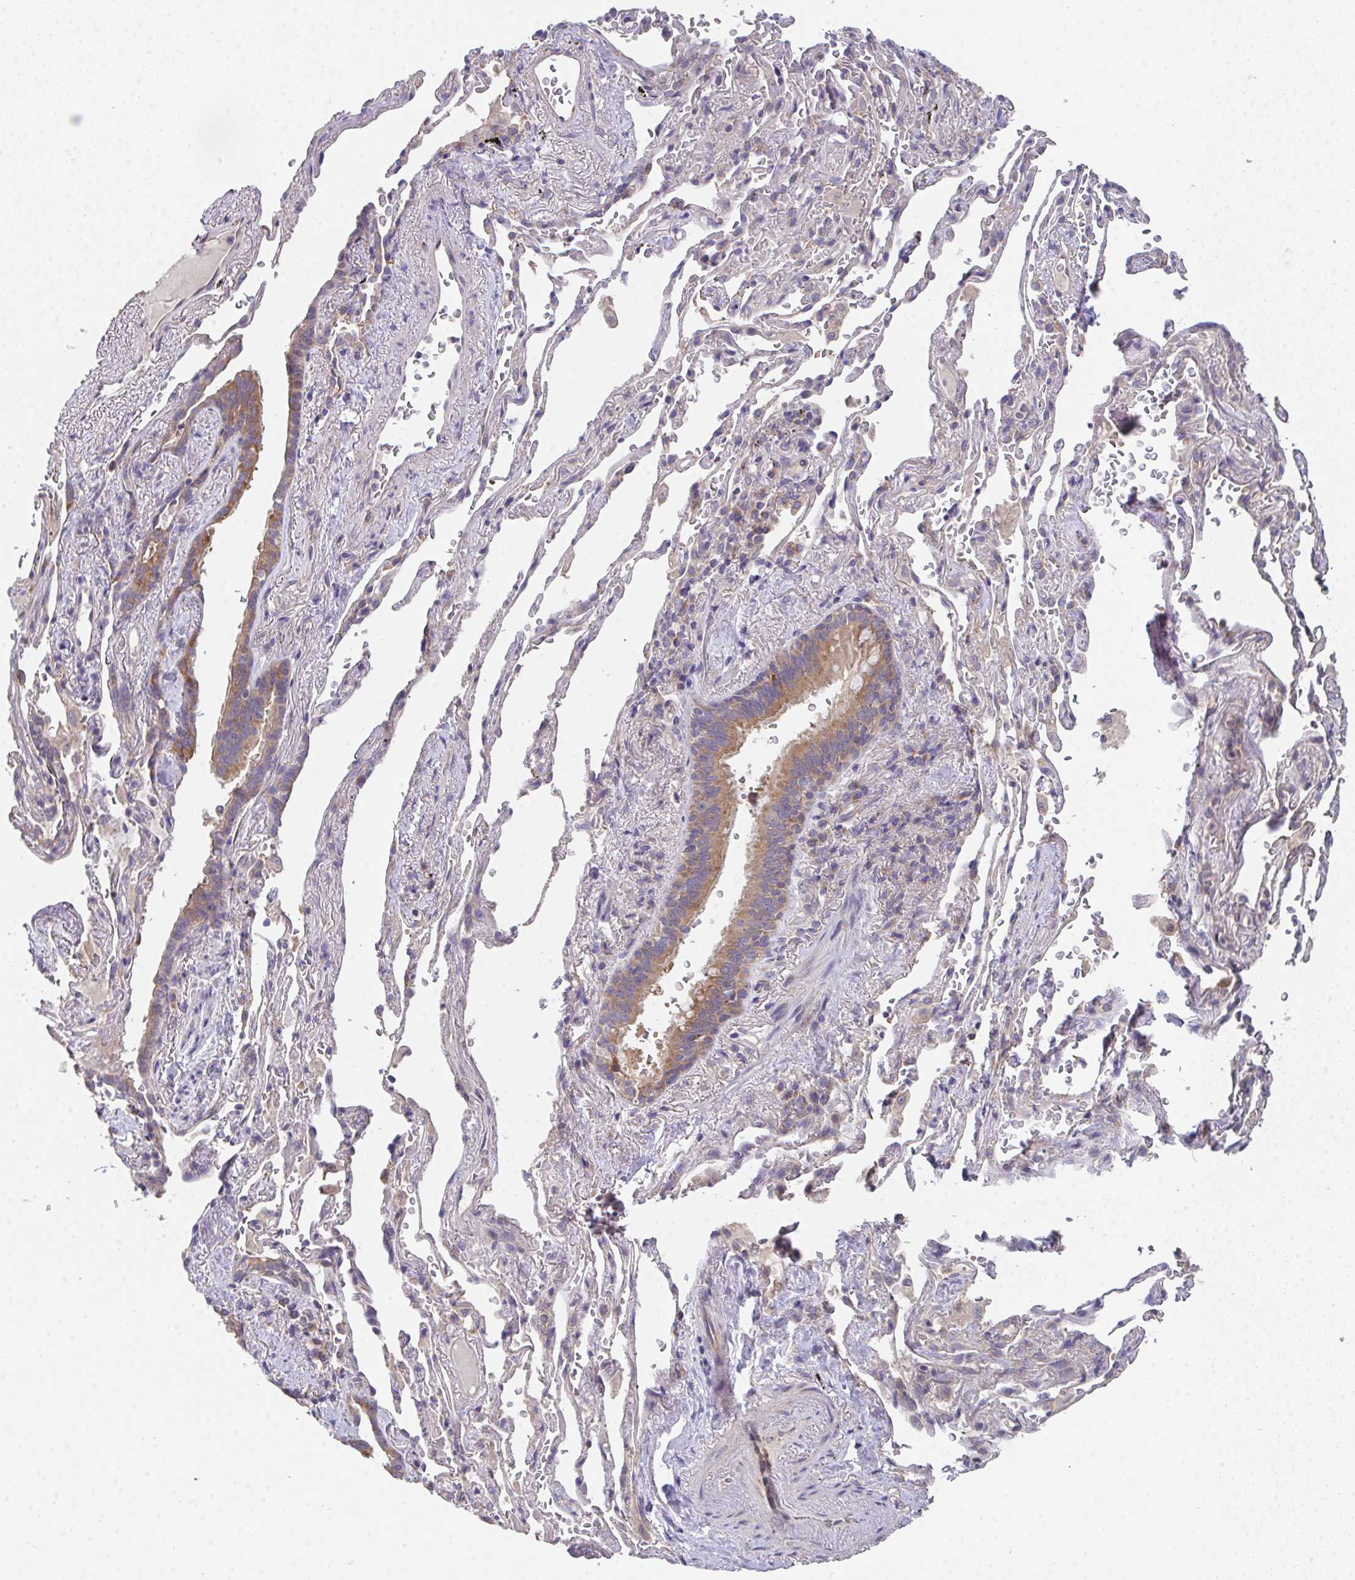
{"staining": {"intensity": "moderate", "quantity": ">75%", "location": "cytoplasmic/membranous"}, "tissue": "bronchus", "cell_type": "Respiratory epithelial cells", "image_type": "normal", "snomed": [{"axis": "morphology", "description": "Normal tissue, NOS"}, {"axis": "topography", "description": "Bronchus"}], "caption": "About >75% of respiratory epithelial cells in unremarkable bronchus demonstrate moderate cytoplasmic/membranous protein staining as visualized by brown immunohistochemical staining.", "gene": "TSPAN31", "patient": {"sex": "male", "age": 70}}